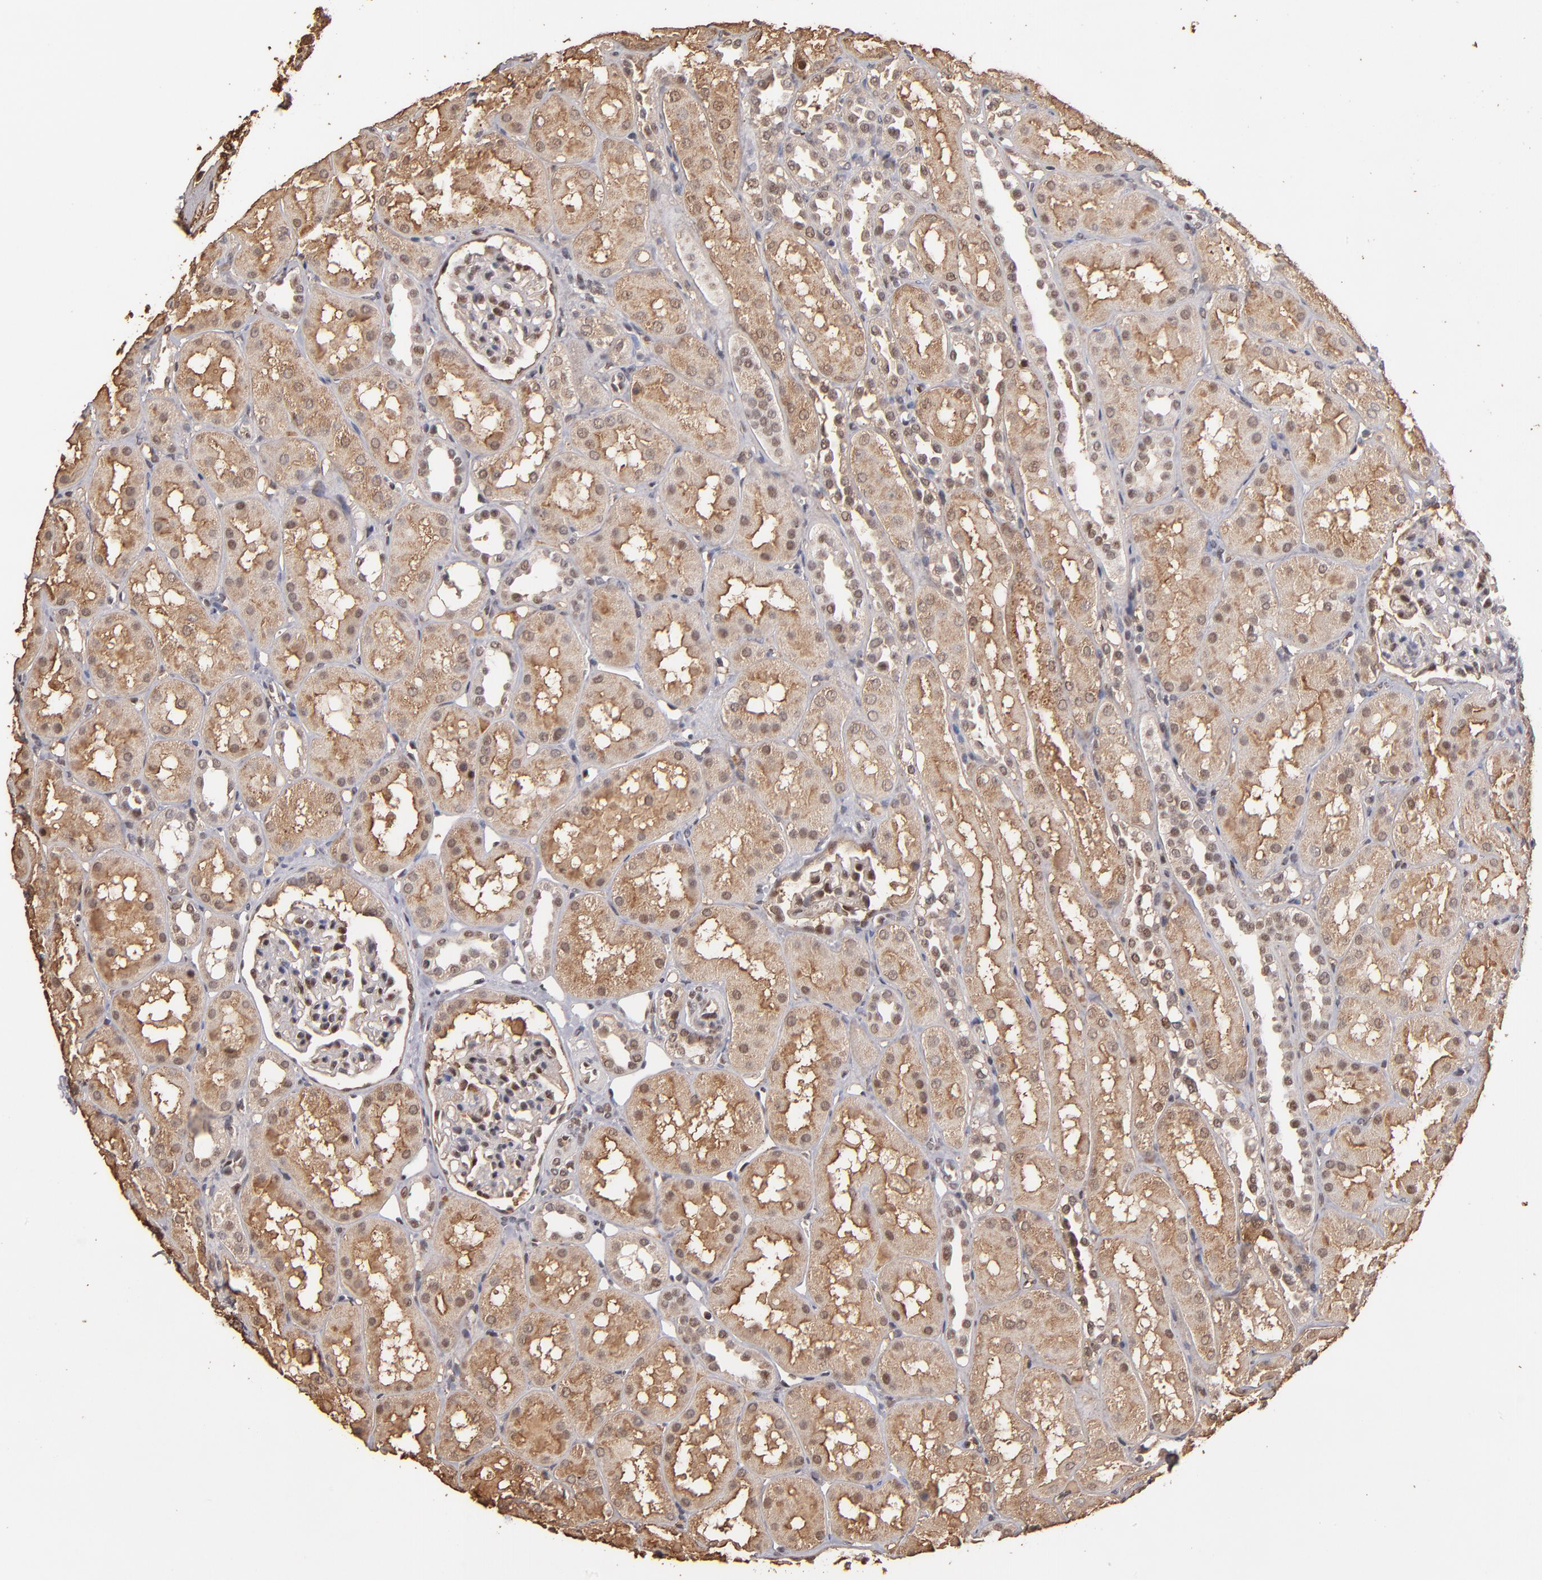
{"staining": {"intensity": "moderate", "quantity": "25%-75%", "location": "nuclear"}, "tissue": "kidney", "cell_type": "Cells in glomeruli", "image_type": "normal", "snomed": [{"axis": "morphology", "description": "Normal tissue, NOS"}, {"axis": "topography", "description": "Kidney"}], "caption": "A high-resolution photomicrograph shows immunohistochemistry (IHC) staining of unremarkable kidney, which demonstrates moderate nuclear expression in about 25%-75% of cells in glomeruli.", "gene": "EAPP", "patient": {"sex": "male", "age": 16}}